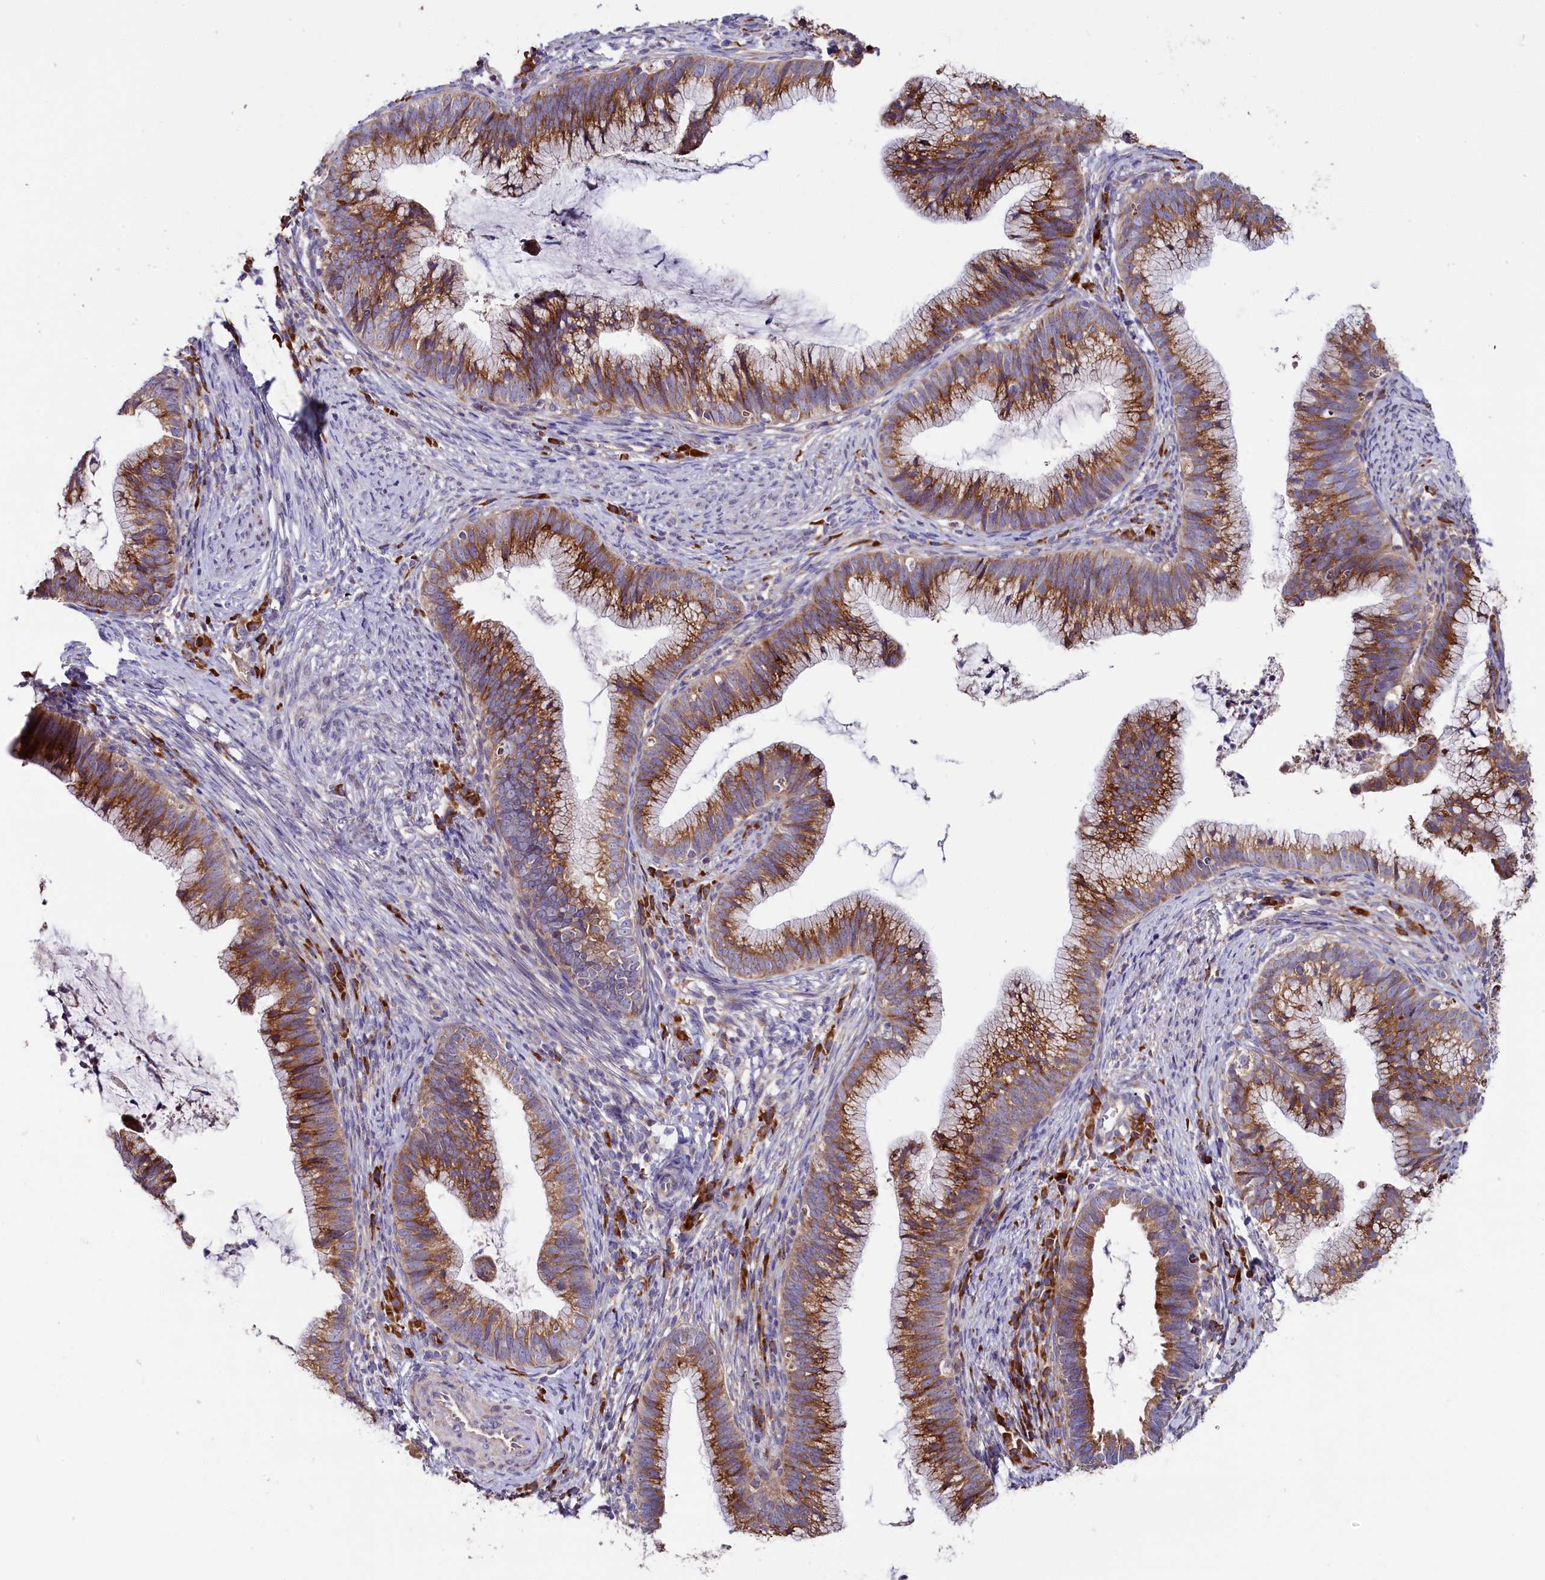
{"staining": {"intensity": "strong", "quantity": ">75%", "location": "cytoplasmic/membranous"}, "tissue": "cervical cancer", "cell_type": "Tumor cells", "image_type": "cancer", "snomed": [{"axis": "morphology", "description": "Adenocarcinoma, NOS"}, {"axis": "topography", "description": "Cervix"}], "caption": "Protein staining of cervical adenocarcinoma tissue shows strong cytoplasmic/membranous expression in approximately >75% of tumor cells.", "gene": "ZSWIM1", "patient": {"sex": "female", "age": 36}}